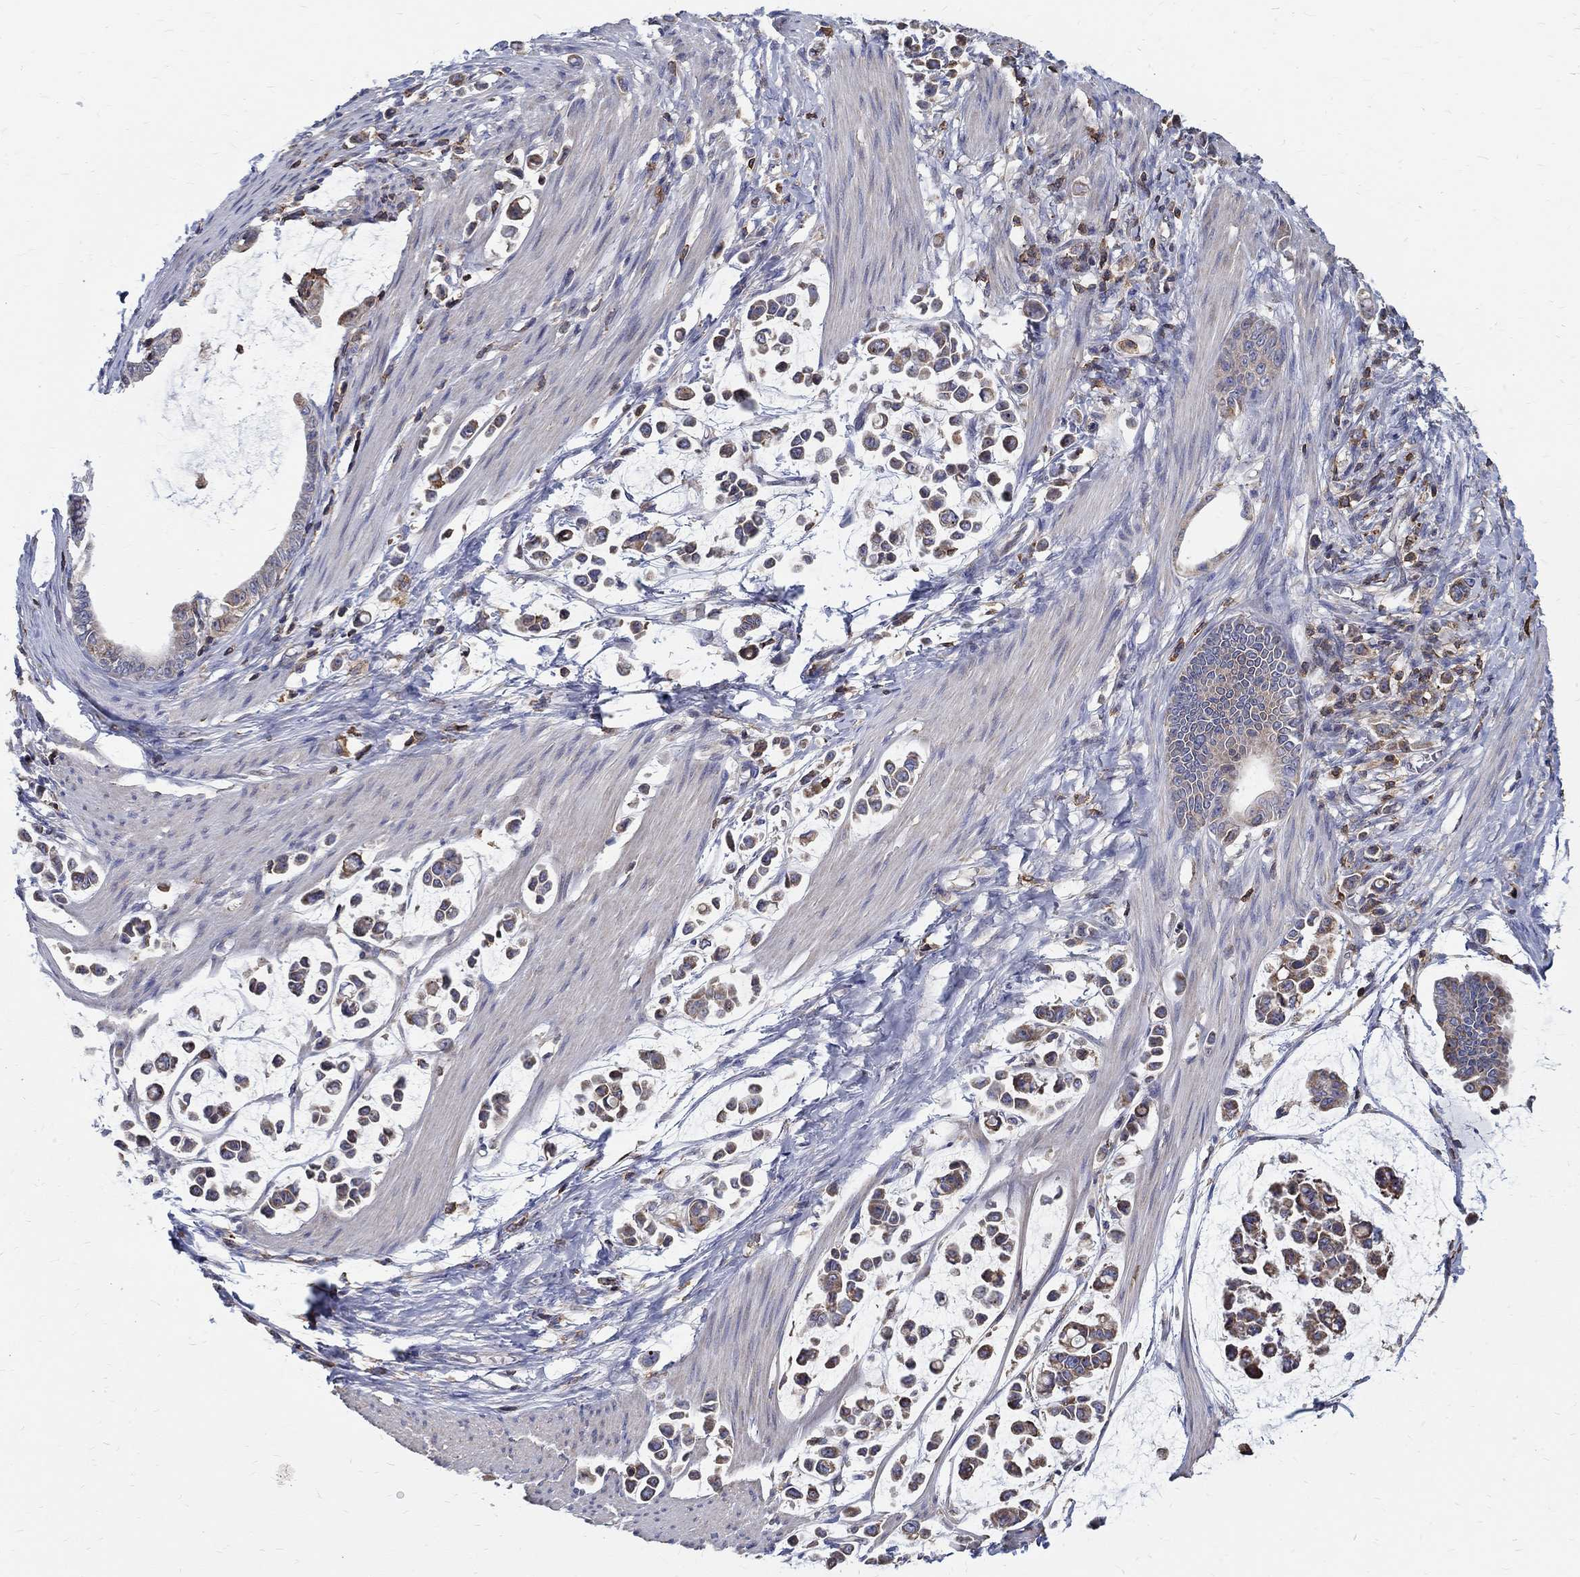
{"staining": {"intensity": "weak", "quantity": ">75%", "location": "cytoplasmic/membranous"}, "tissue": "stomach cancer", "cell_type": "Tumor cells", "image_type": "cancer", "snomed": [{"axis": "morphology", "description": "Adenocarcinoma, NOS"}, {"axis": "topography", "description": "Stomach"}], "caption": "A high-resolution micrograph shows IHC staining of stomach adenocarcinoma, which exhibits weak cytoplasmic/membranous expression in about >75% of tumor cells.", "gene": "AGAP2", "patient": {"sex": "male", "age": 82}}